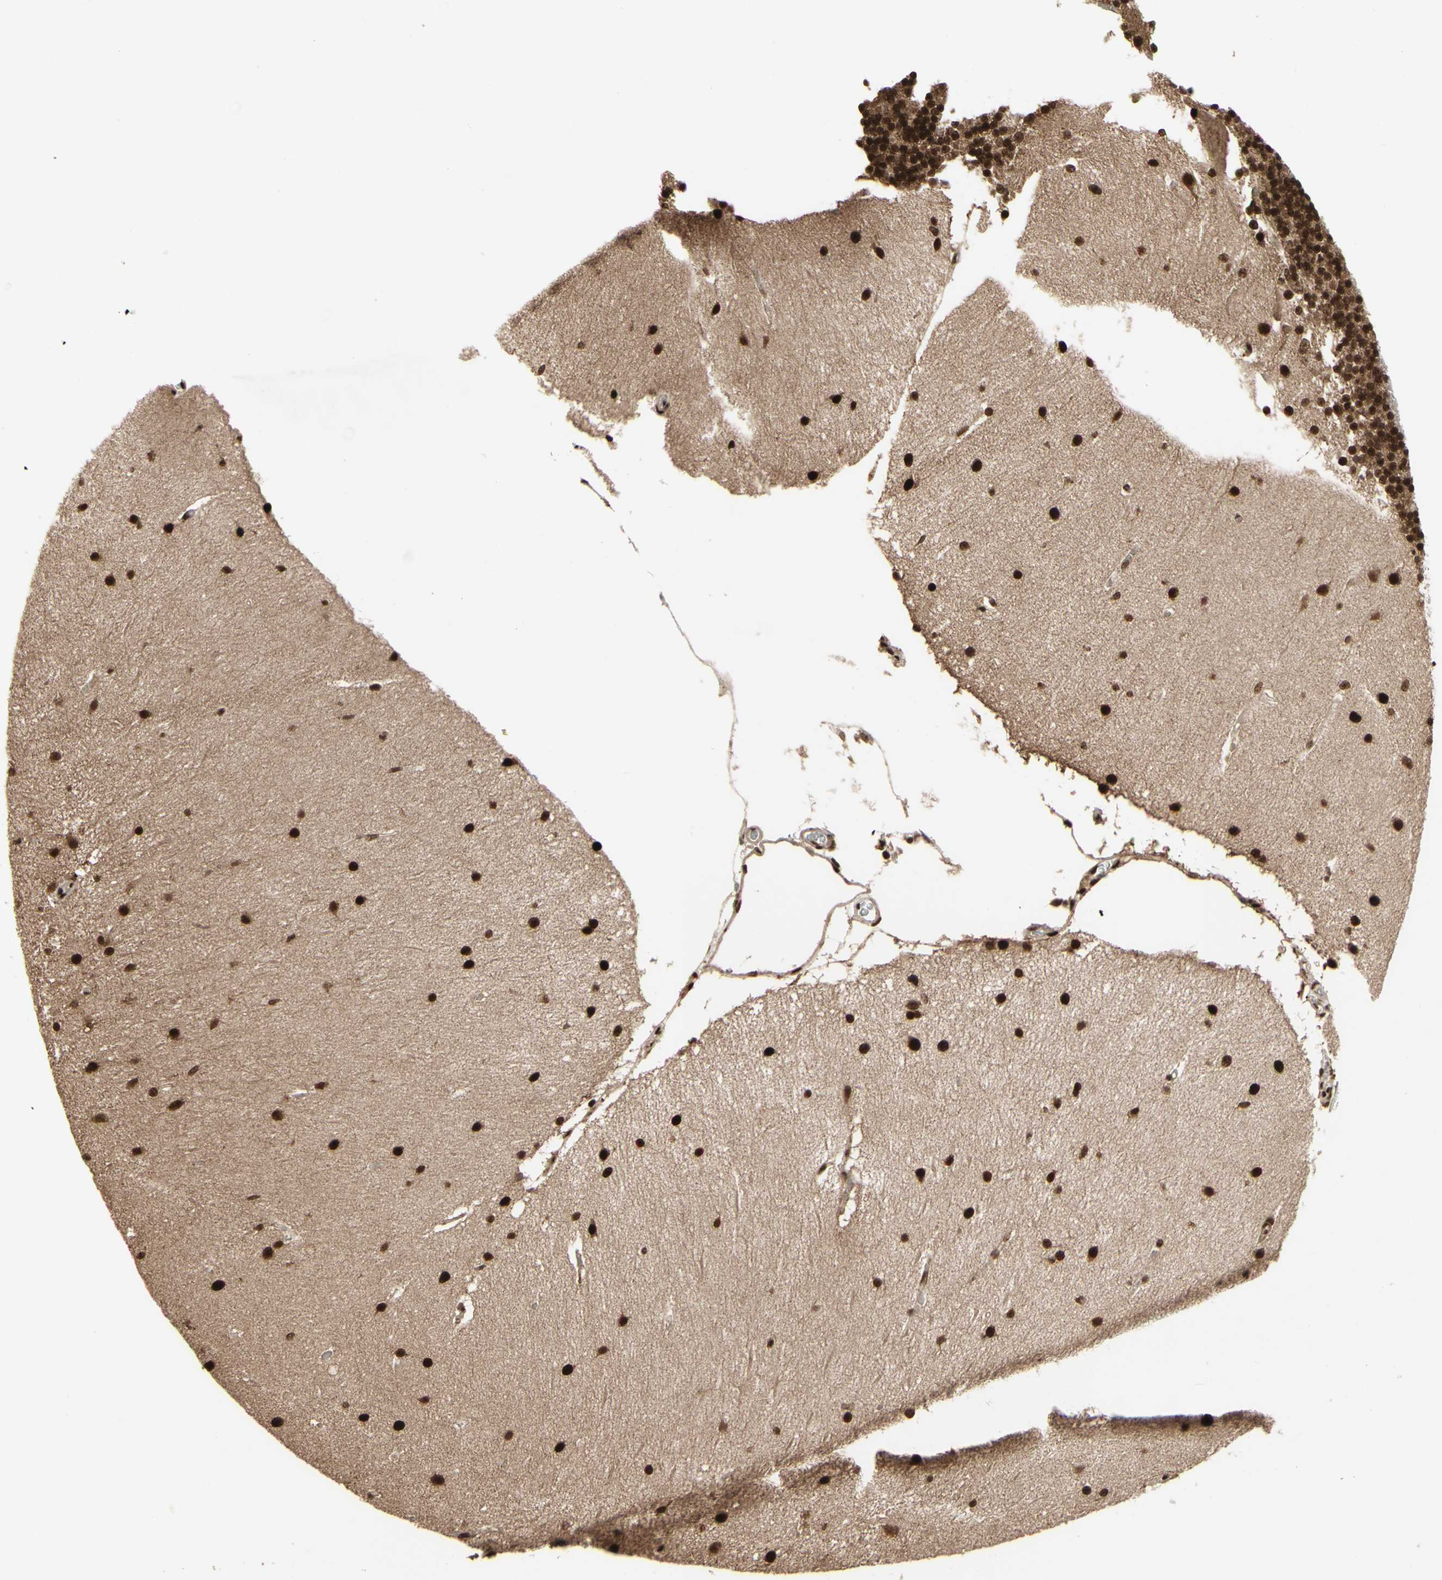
{"staining": {"intensity": "strong", "quantity": ">75%", "location": "cytoplasmic/membranous,nuclear"}, "tissue": "cerebellum", "cell_type": "Cells in granular layer", "image_type": "normal", "snomed": [{"axis": "morphology", "description": "Normal tissue, NOS"}, {"axis": "topography", "description": "Cerebellum"}], "caption": "Benign cerebellum reveals strong cytoplasmic/membranous,nuclear expression in about >75% of cells in granular layer.", "gene": "CBX1", "patient": {"sex": "female", "age": 54}}